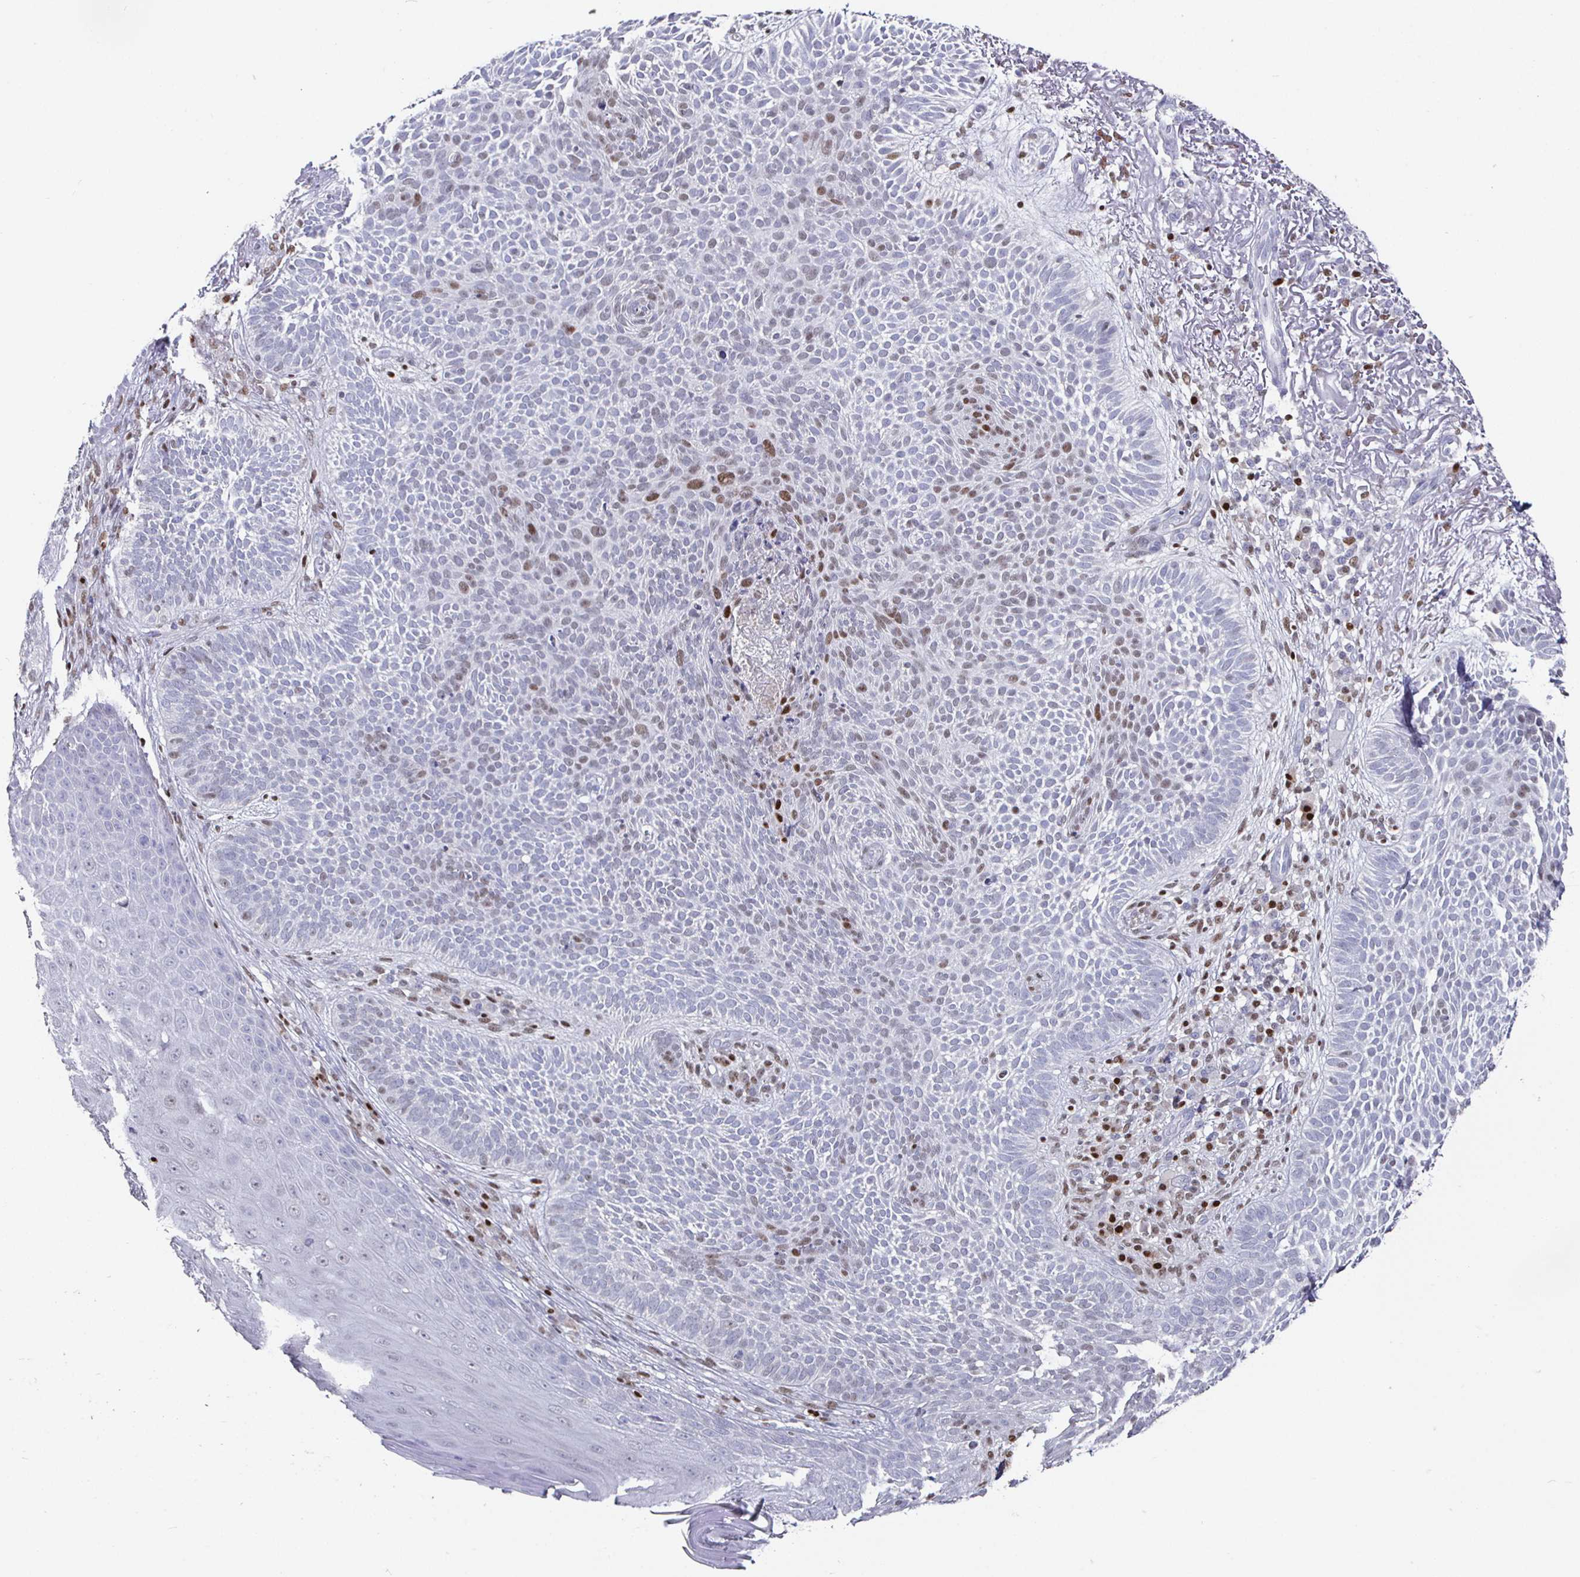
{"staining": {"intensity": "moderate", "quantity": "<25%", "location": "nuclear"}, "tissue": "skin cancer", "cell_type": "Tumor cells", "image_type": "cancer", "snomed": [{"axis": "morphology", "description": "Basal cell carcinoma"}, {"axis": "topography", "description": "Skin"}, {"axis": "topography", "description": "Skin of face"}], "caption": "Immunohistochemistry (IHC) image of neoplastic tissue: human skin basal cell carcinoma stained using immunohistochemistry (IHC) shows low levels of moderate protein expression localized specifically in the nuclear of tumor cells, appearing as a nuclear brown color.", "gene": "RUNX2", "patient": {"sex": "female", "age": 82}}